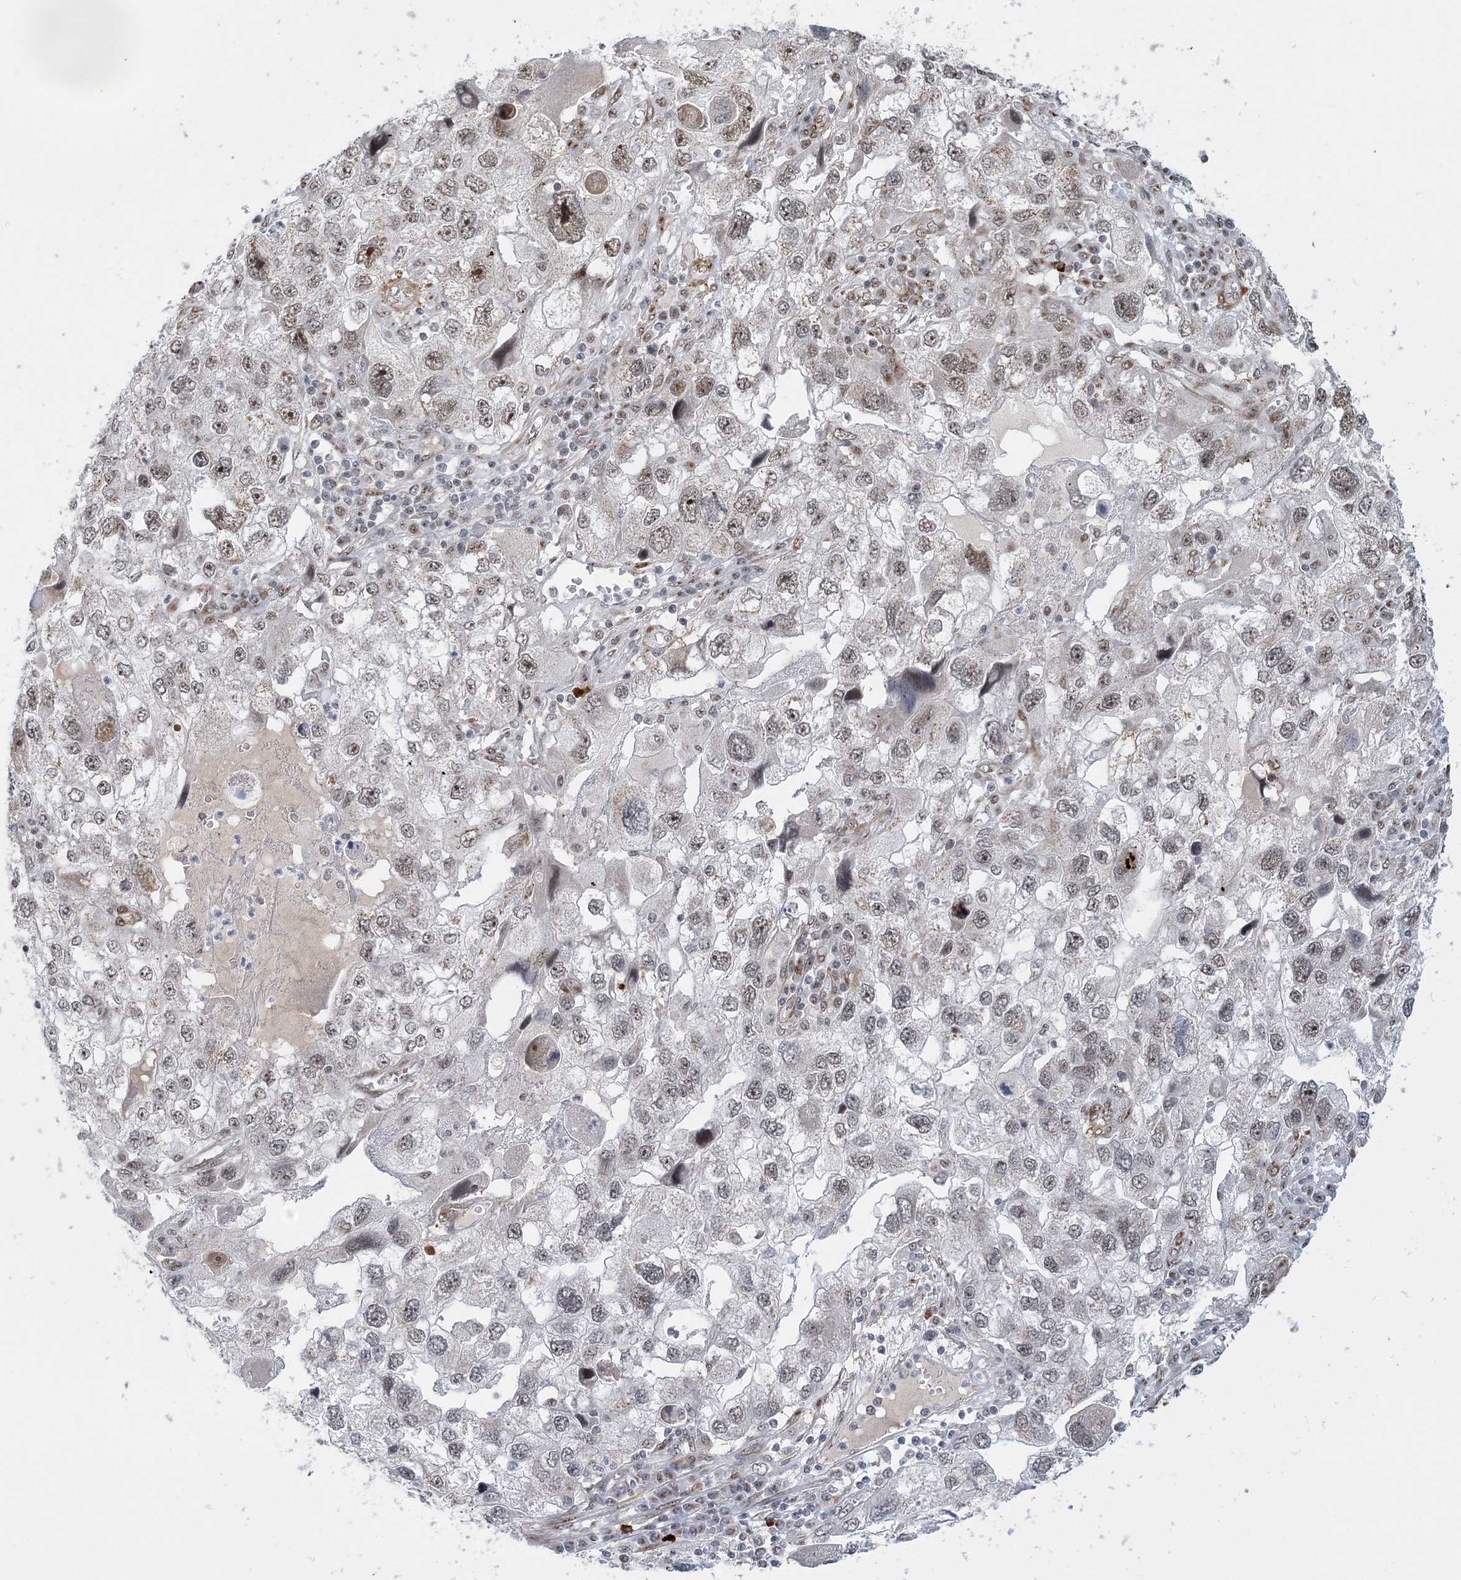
{"staining": {"intensity": "moderate", "quantity": "<25%", "location": "nuclear"}, "tissue": "endometrial cancer", "cell_type": "Tumor cells", "image_type": "cancer", "snomed": [{"axis": "morphology", "description": "Adenocarcinoma, NOS"}, {"axis": "topography", "description": "Endometrium"}], "caption": "Human endometrial cancer stained for a protein (brown) displays moderate nuclear positive expression in approximately <25% of tumor cells.", "gene": "PLRG1", "patient": {"sex": "female", "age": 49}}